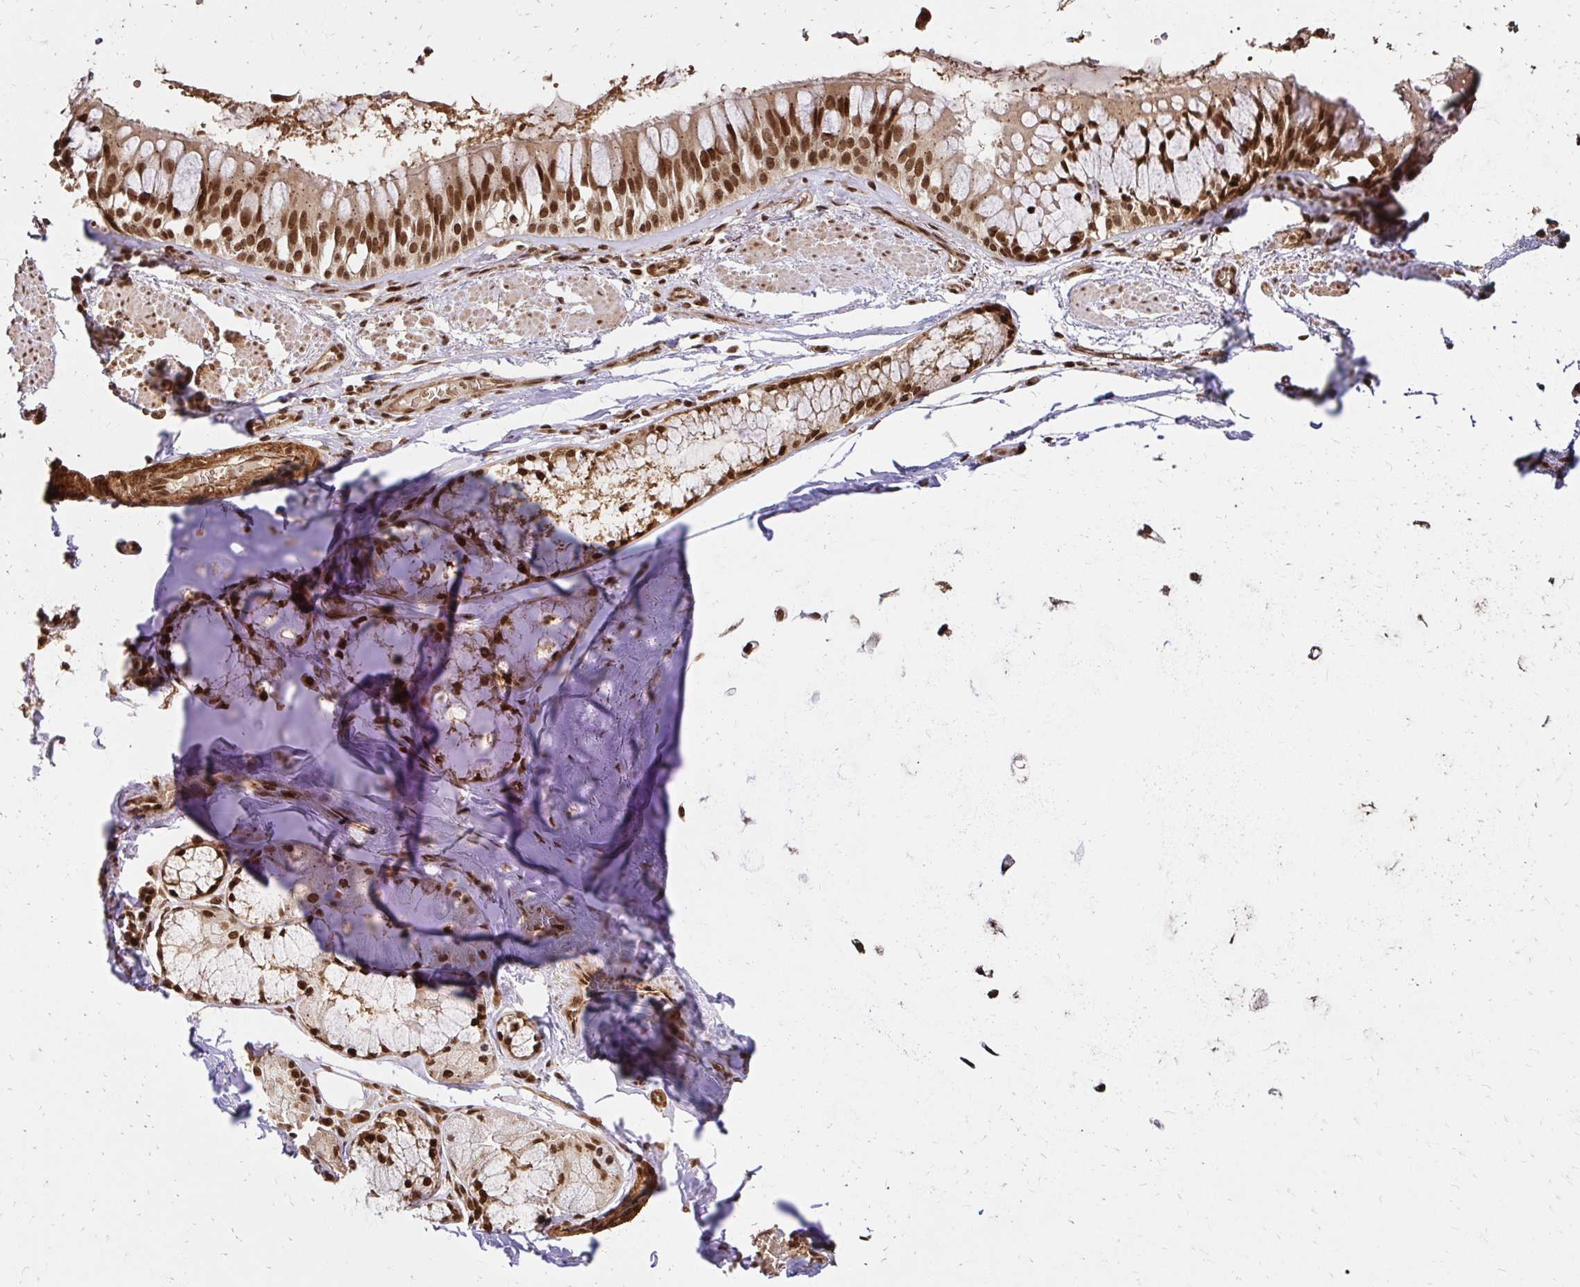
{"staining": {"intensity": "moderate", "quantity": ">75%", "location": "cytoplasmic/membranous,nuclear"}, "tissue": "adipose tissue", "cell_type": "Adipocytes", "image_type": "normal", "snomed": [{"axis": "morphology", "description": "Normal tissue, NOS"}, {"axis": "topography", "description": "Cartilage tissue"}, {"axis": "topography", "description": "Bronchus"}], "caption": "Immunohistochemistry histopathology image of benign adipose tissue: adipose tissue stained using IHC demonstrates medium levels of moderate protein expression localized specifically in the cytoplasmic/membranous,nuclear of adipocytes, appearing as a cytoplasmic/membranous,nuclear brown color.", "gene": "GLYR1", "patient": {"sex": "male", "age": 64}}